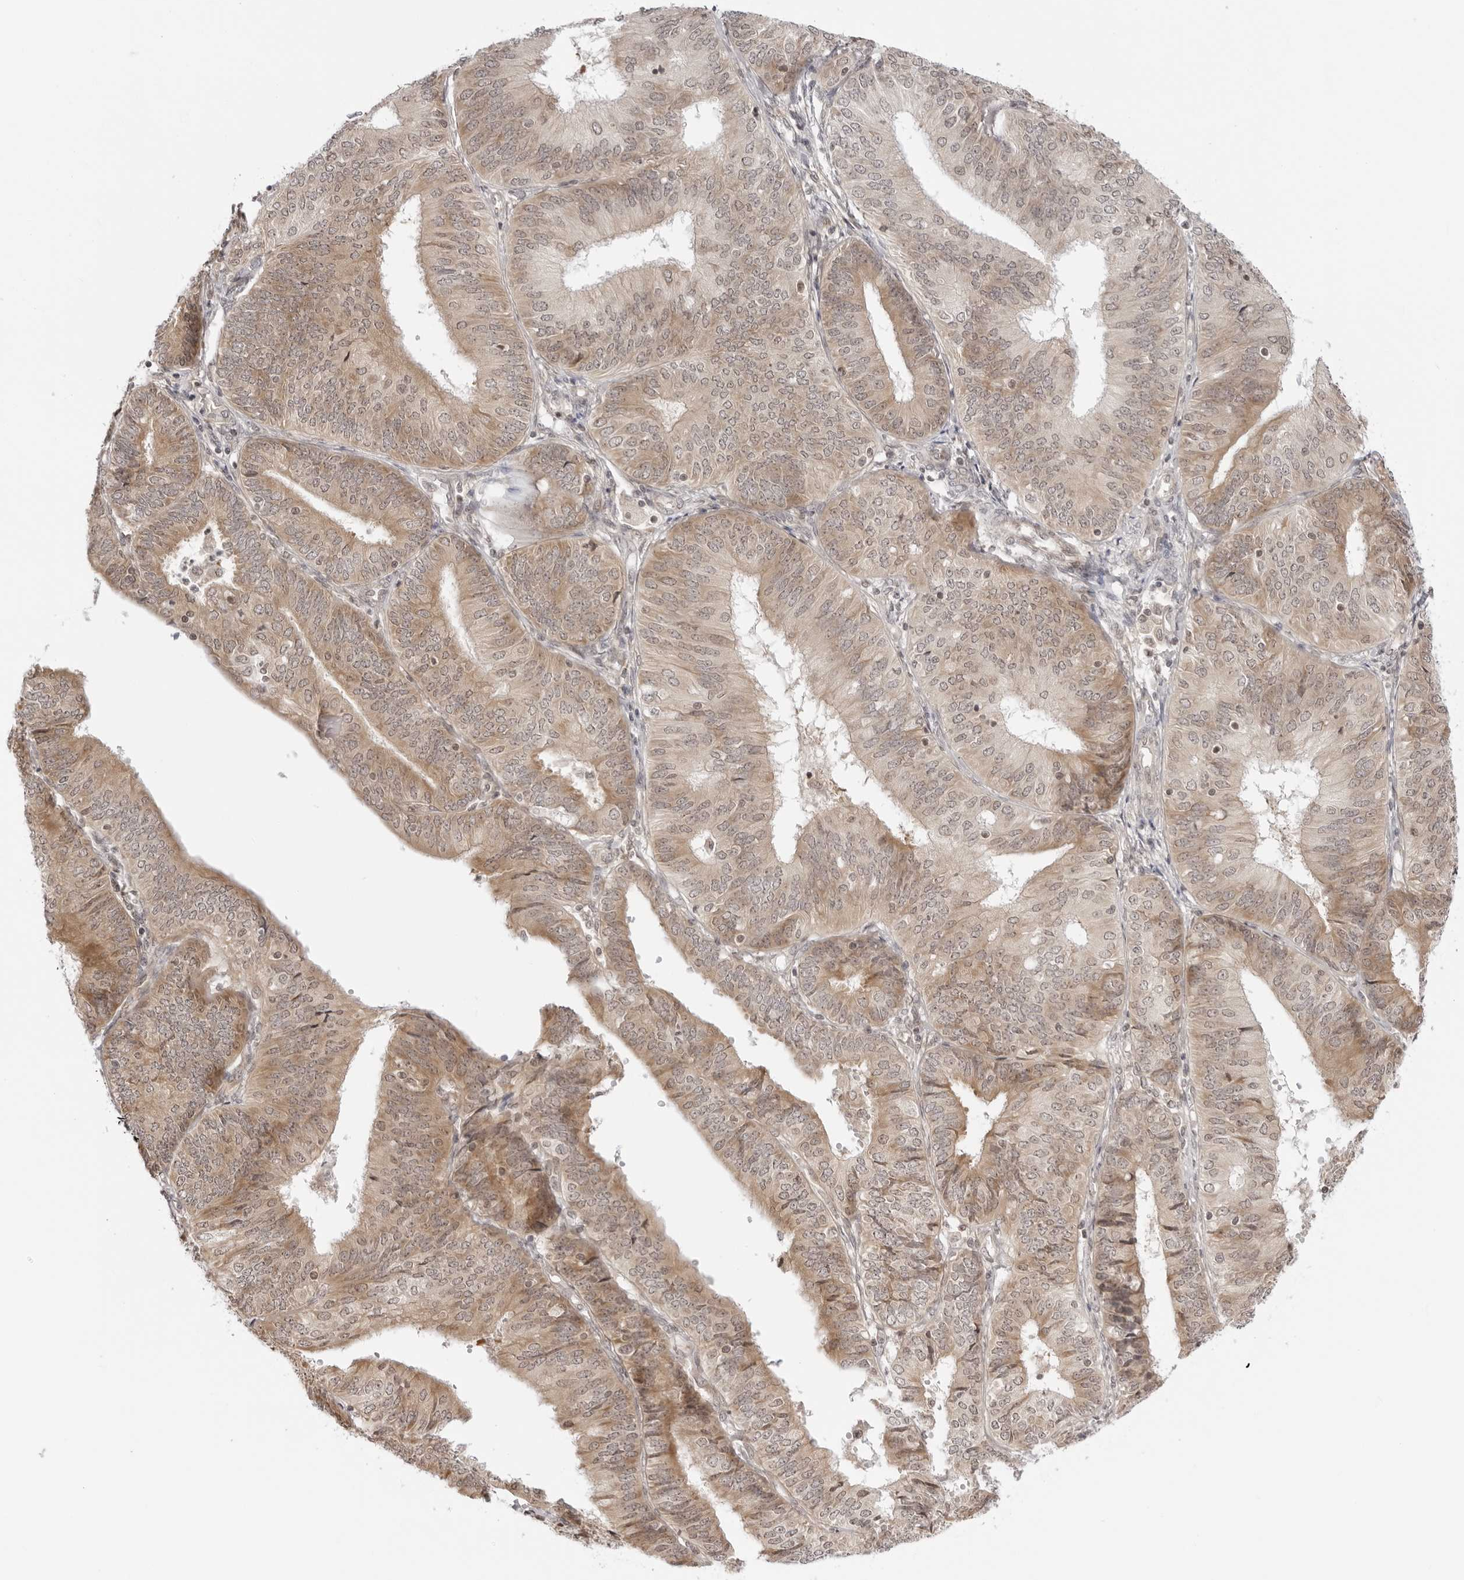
{"staining": {"intensity": "weak", "quantity": ">75%", "location": "cytoplasmic/membranous,nuclear"}, "tissue": "endometrial cancer", "cell_type": "Tumor cells", "image_type": "cancer", "snomed": [{"axis": "morphology", "description": "Adenocarcinoma, NOS"}, {"axis": "topography", "description": "Endometrium"}], "caption": "DAB immunohistochemical staining of endometrial cancer (adenocarcinoma) displays weak cytoplasmic/membranous and nuclear protein positivity in approximately >75% of tumor cells. (brown staining indicates protein expression, while blue staining denotes nuclei).", "gene": "PRRC2C", "patient": {"sex": "female", "age": 58}}